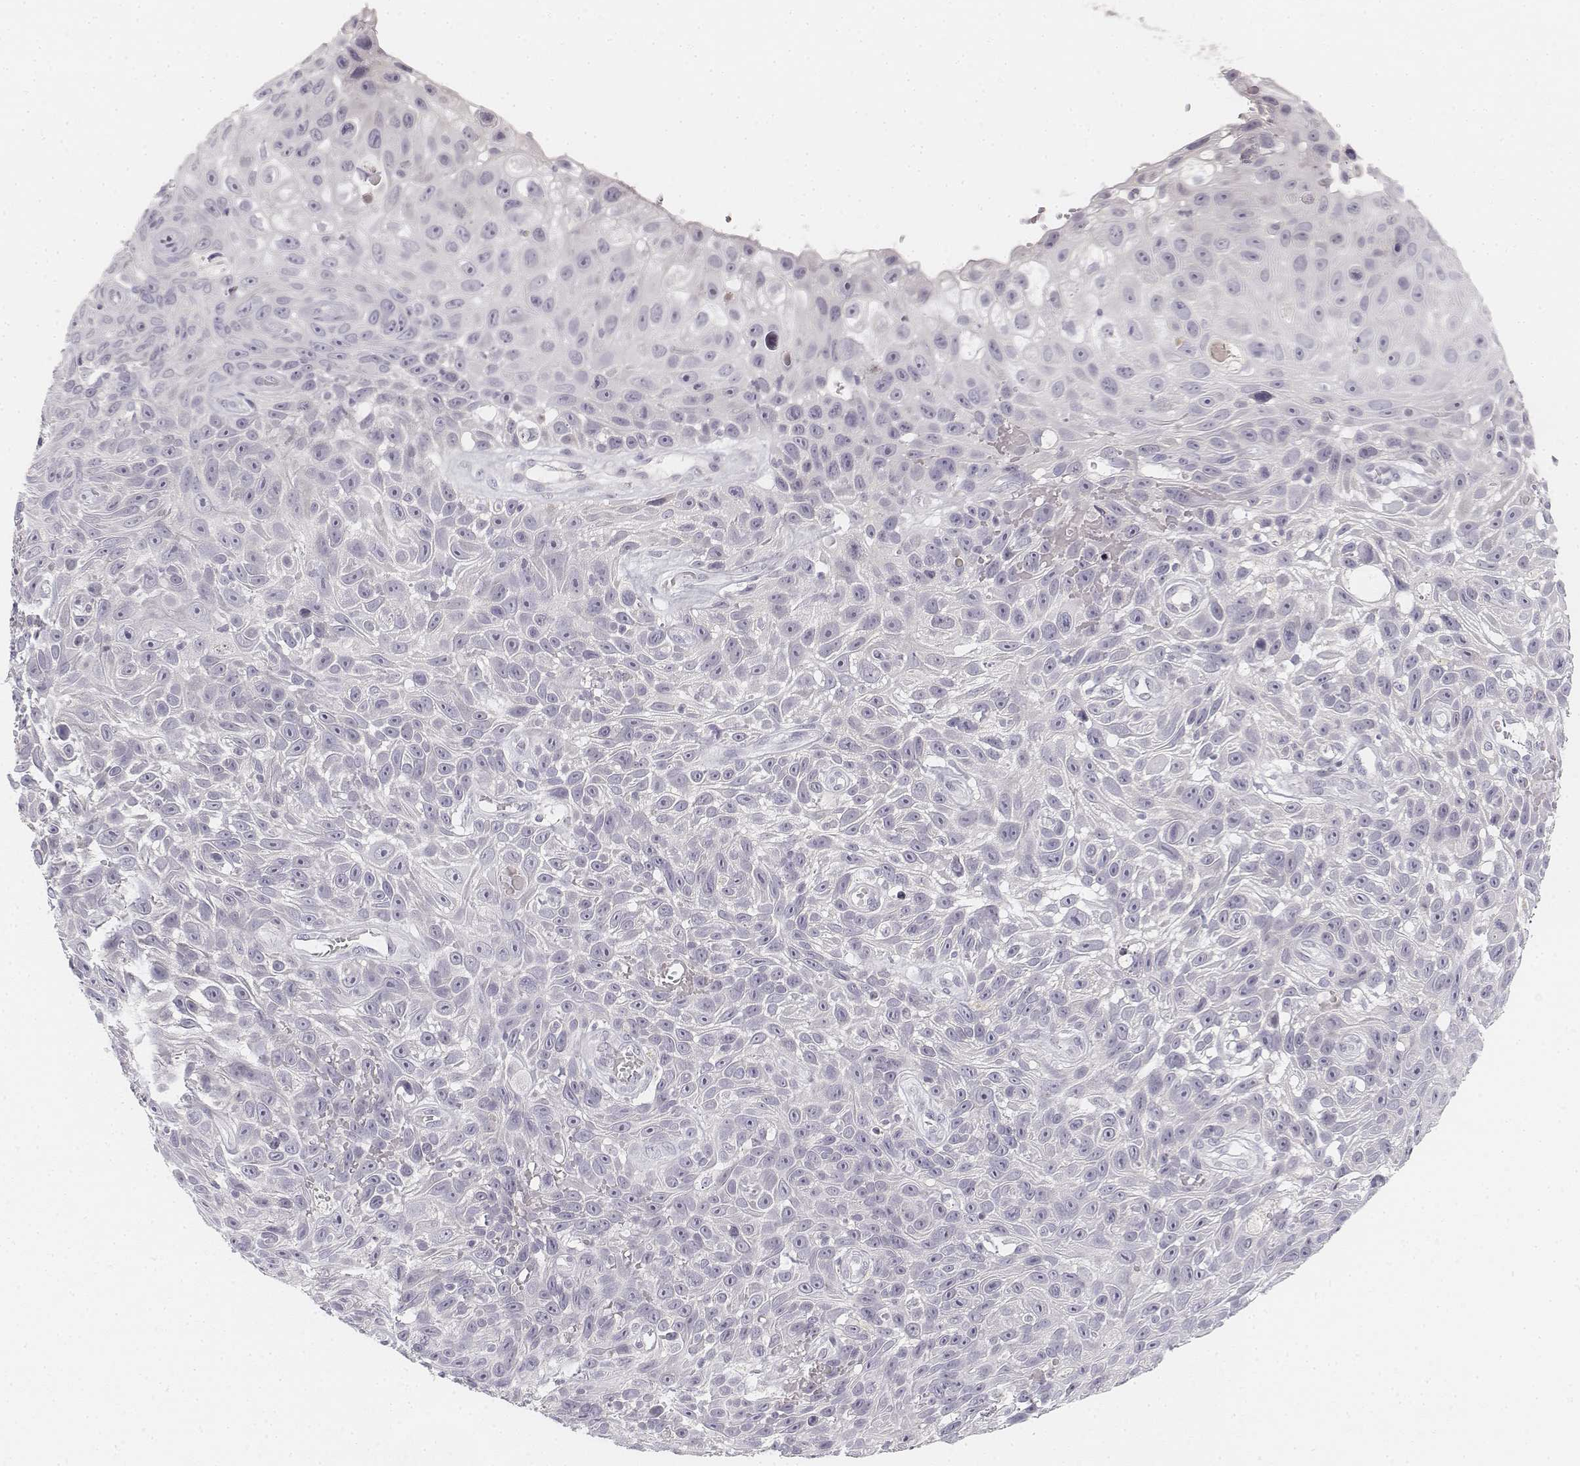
{"staining": {"intensity": "negative", "quantity": "none", "location": "none"}, "tissue": "skin cancer", "cell_type": "Tumor cells", "image_type": "cancer", "snomed": [{"axis": "morphology", "description": "Squamous cell carcinoma, NOS"}, {"axis": "topography", "description": "Skin"}], "caption": "An image of human skin squamous cell carcinoma is negative for staining in tumor cells.", "gene": "DSG4", "patient": {"sex": "male", "age": 82}}